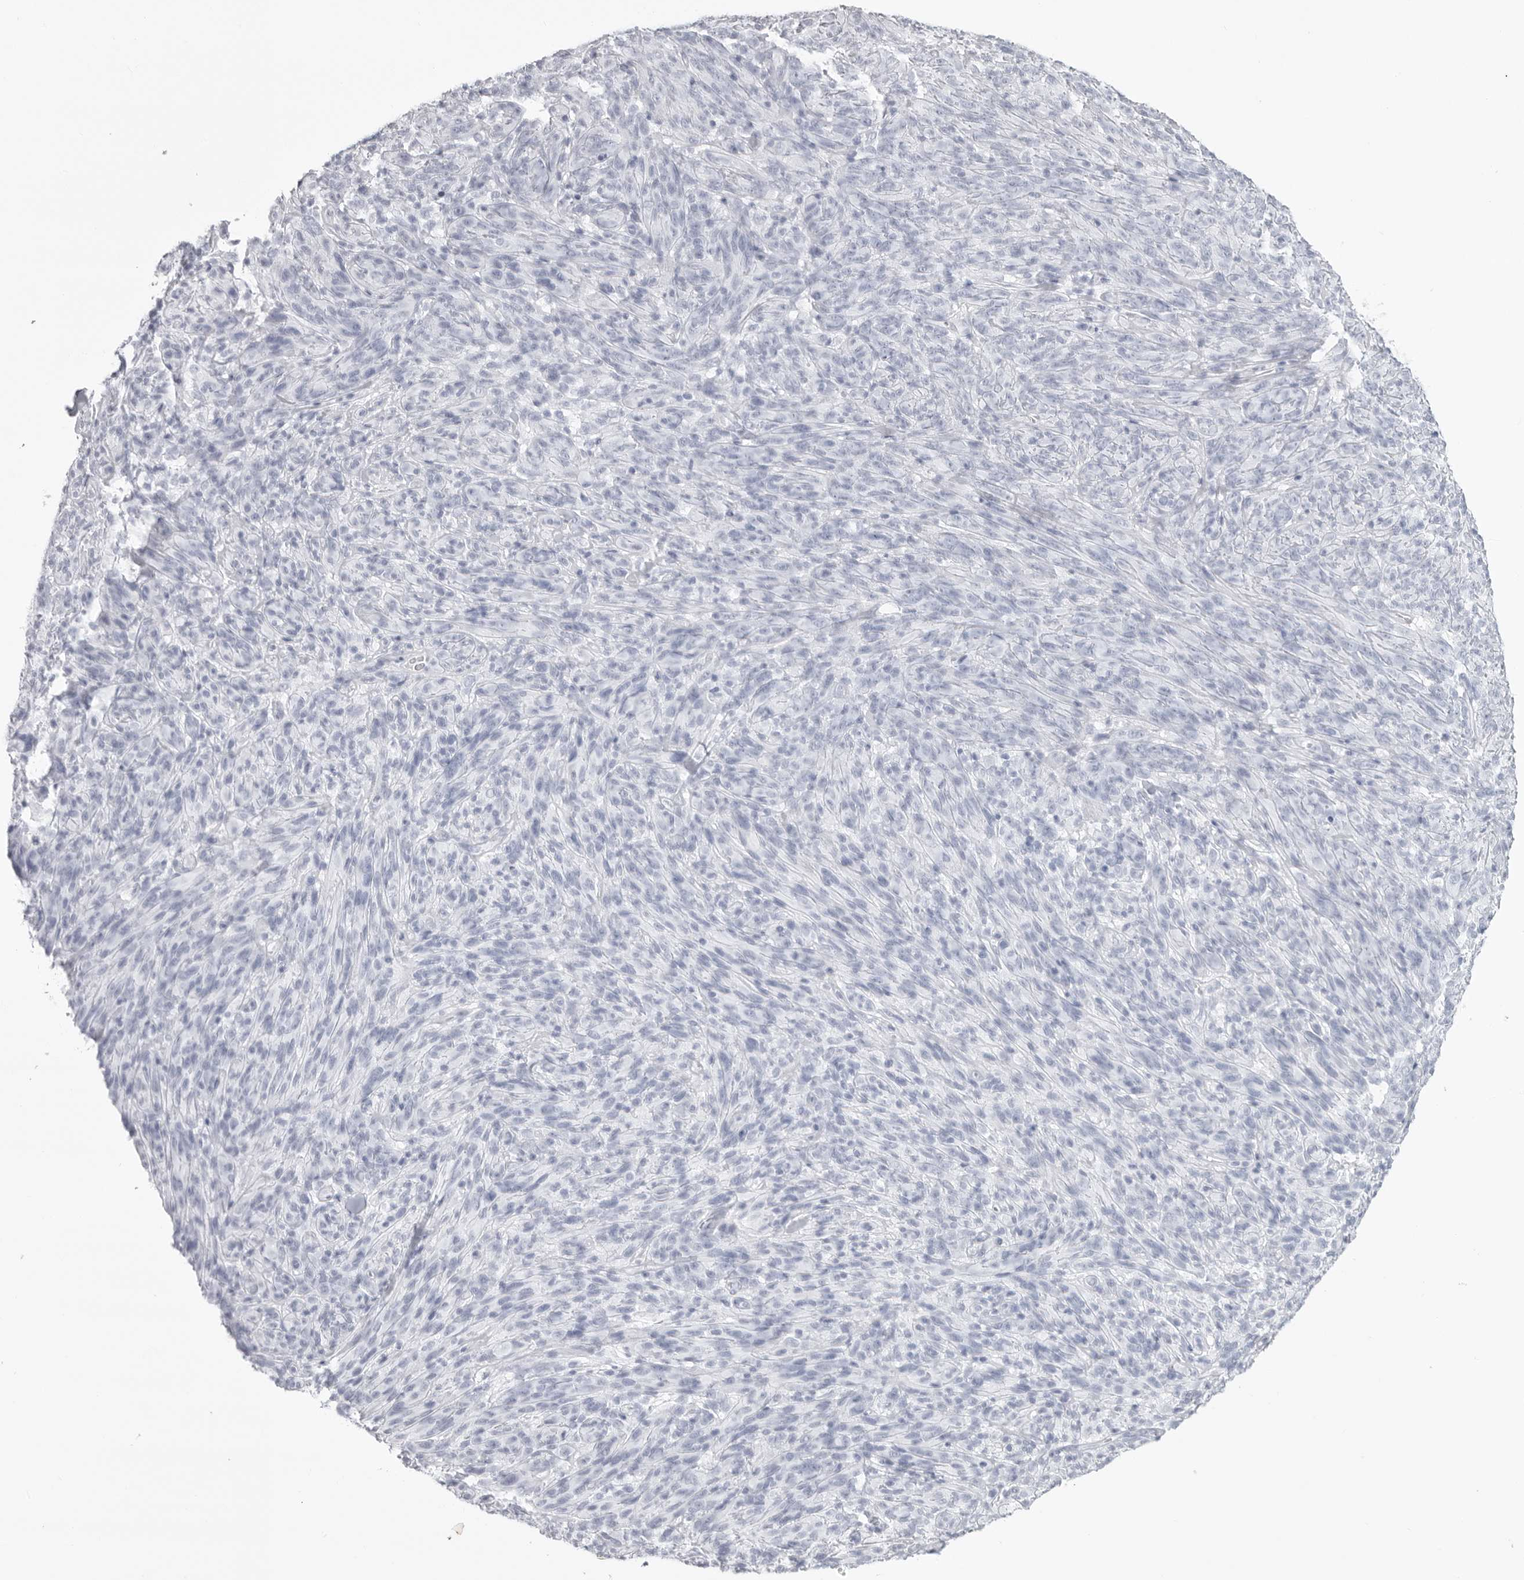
{"staining": {"intensity": "negative", "quantity": "none", "location": "none"}, "tissue": "melanoma", "cell_type": "Tumor cells", "image_type": "cancer", "snomed": [{"axis": "morphology", "description": "Malignant melanoma, NOS"}, {"axis": "topography", "description": "Skin of head"}], "caption": "This is an IHC histopathology image of melanoma. There is no positivity in tumor cells.", "gene": "KLK9", "patient": {"sex": "male", "age": 96}}